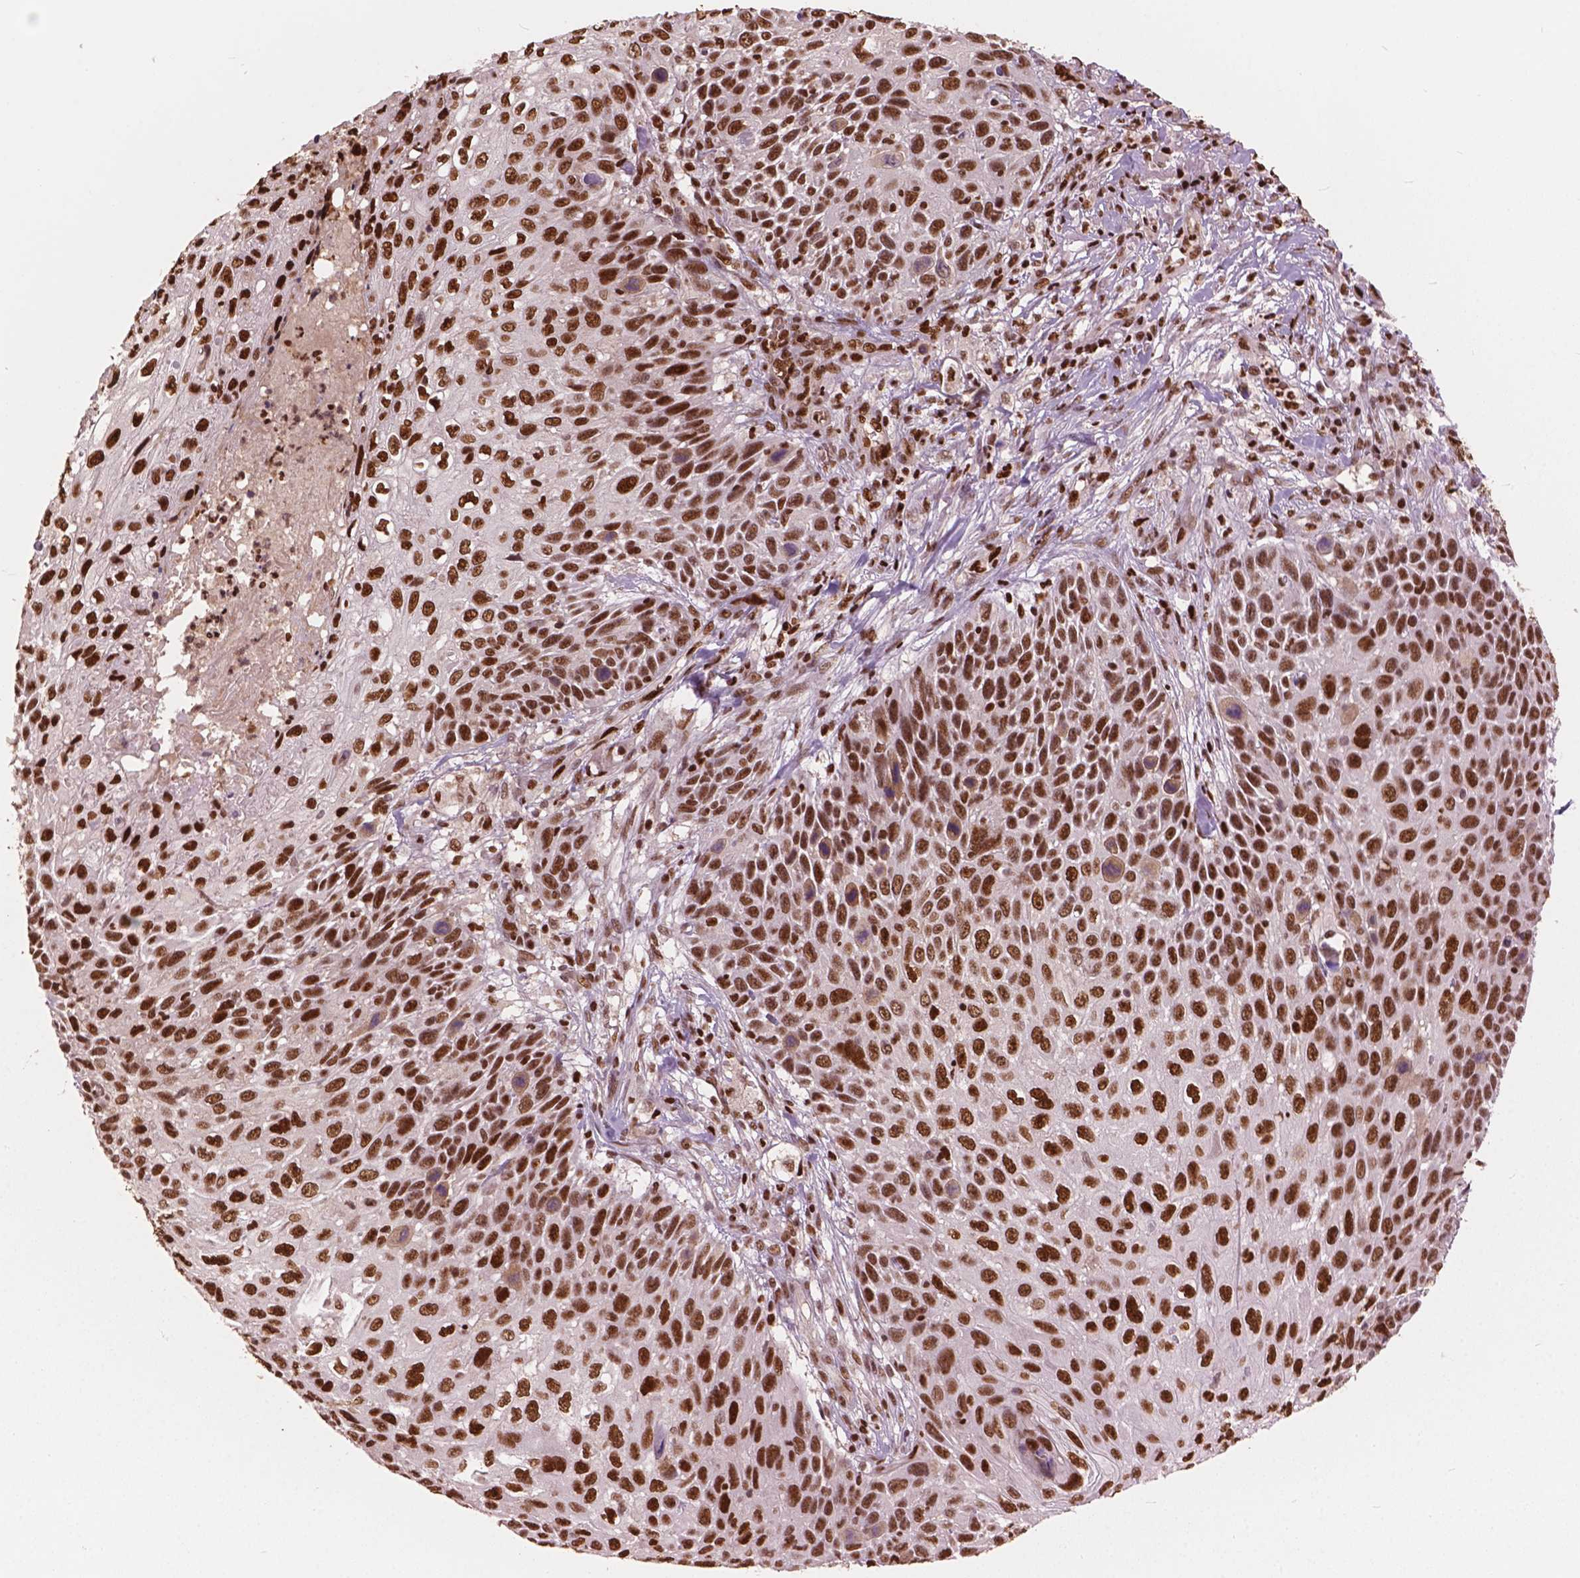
{"staining": {"intensity": "strong", "quantity": ">75%", "location": "nuclear"}, "tissue": "skin cancer", "cell_type": "Tumor cells", "image_type": "cancer", "snomed": [{"axis": "morphology", "description": "Squamous cell carcinoma, NOS"}, {"axis": "topography", "description": "Skin"}], "caption": "Immunohistochemistry (IHC) of human skin squamous cell carcinoma reveals high levels of strong nuclear staining in about >75% of tumor cells. (brown staining indicates protein expression, while blue staining denotes nuclei).", "gene": "ANP32B", "patient": {"sex": "male", "age": 92}}